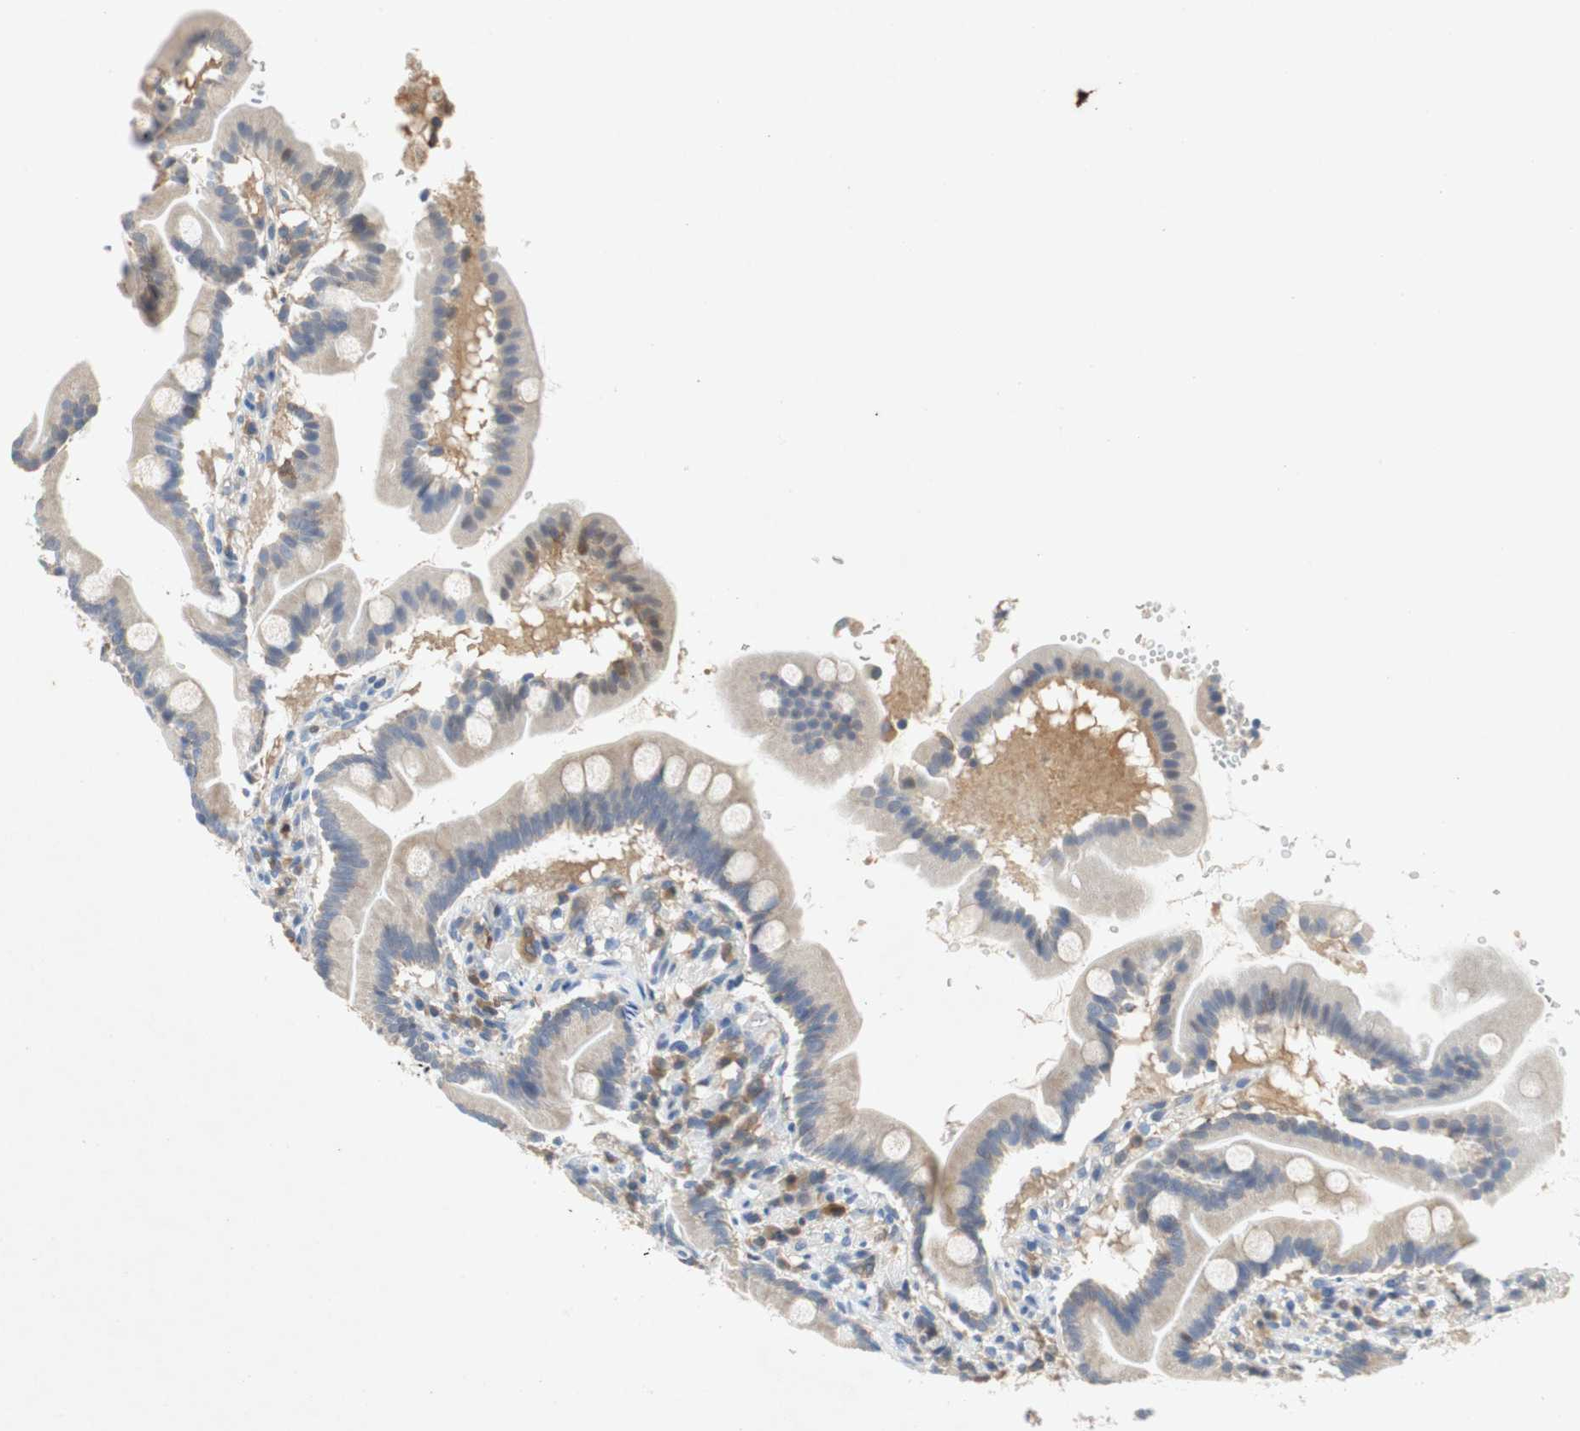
{"staining": {"intensity": "weak", "quantity": "25%-75%", "location": "cytoplasmic/membranous"}, "tissue": "duodenum", "cell_type": "Glandular cells", "image_type": "normal", "snomed": [{"axis": "morphology", "description": "Normal tissue, NOS"}, {"axis": "topography", "description": "Duodenum"}], "caption": "This is a micrograph of IHC staining of normal duodenum, which shows weak positivity in the cytoplasmic/membranous of glandular cells.", "gene": "RELB", "patient": {"sex": "male", "age": 50}}